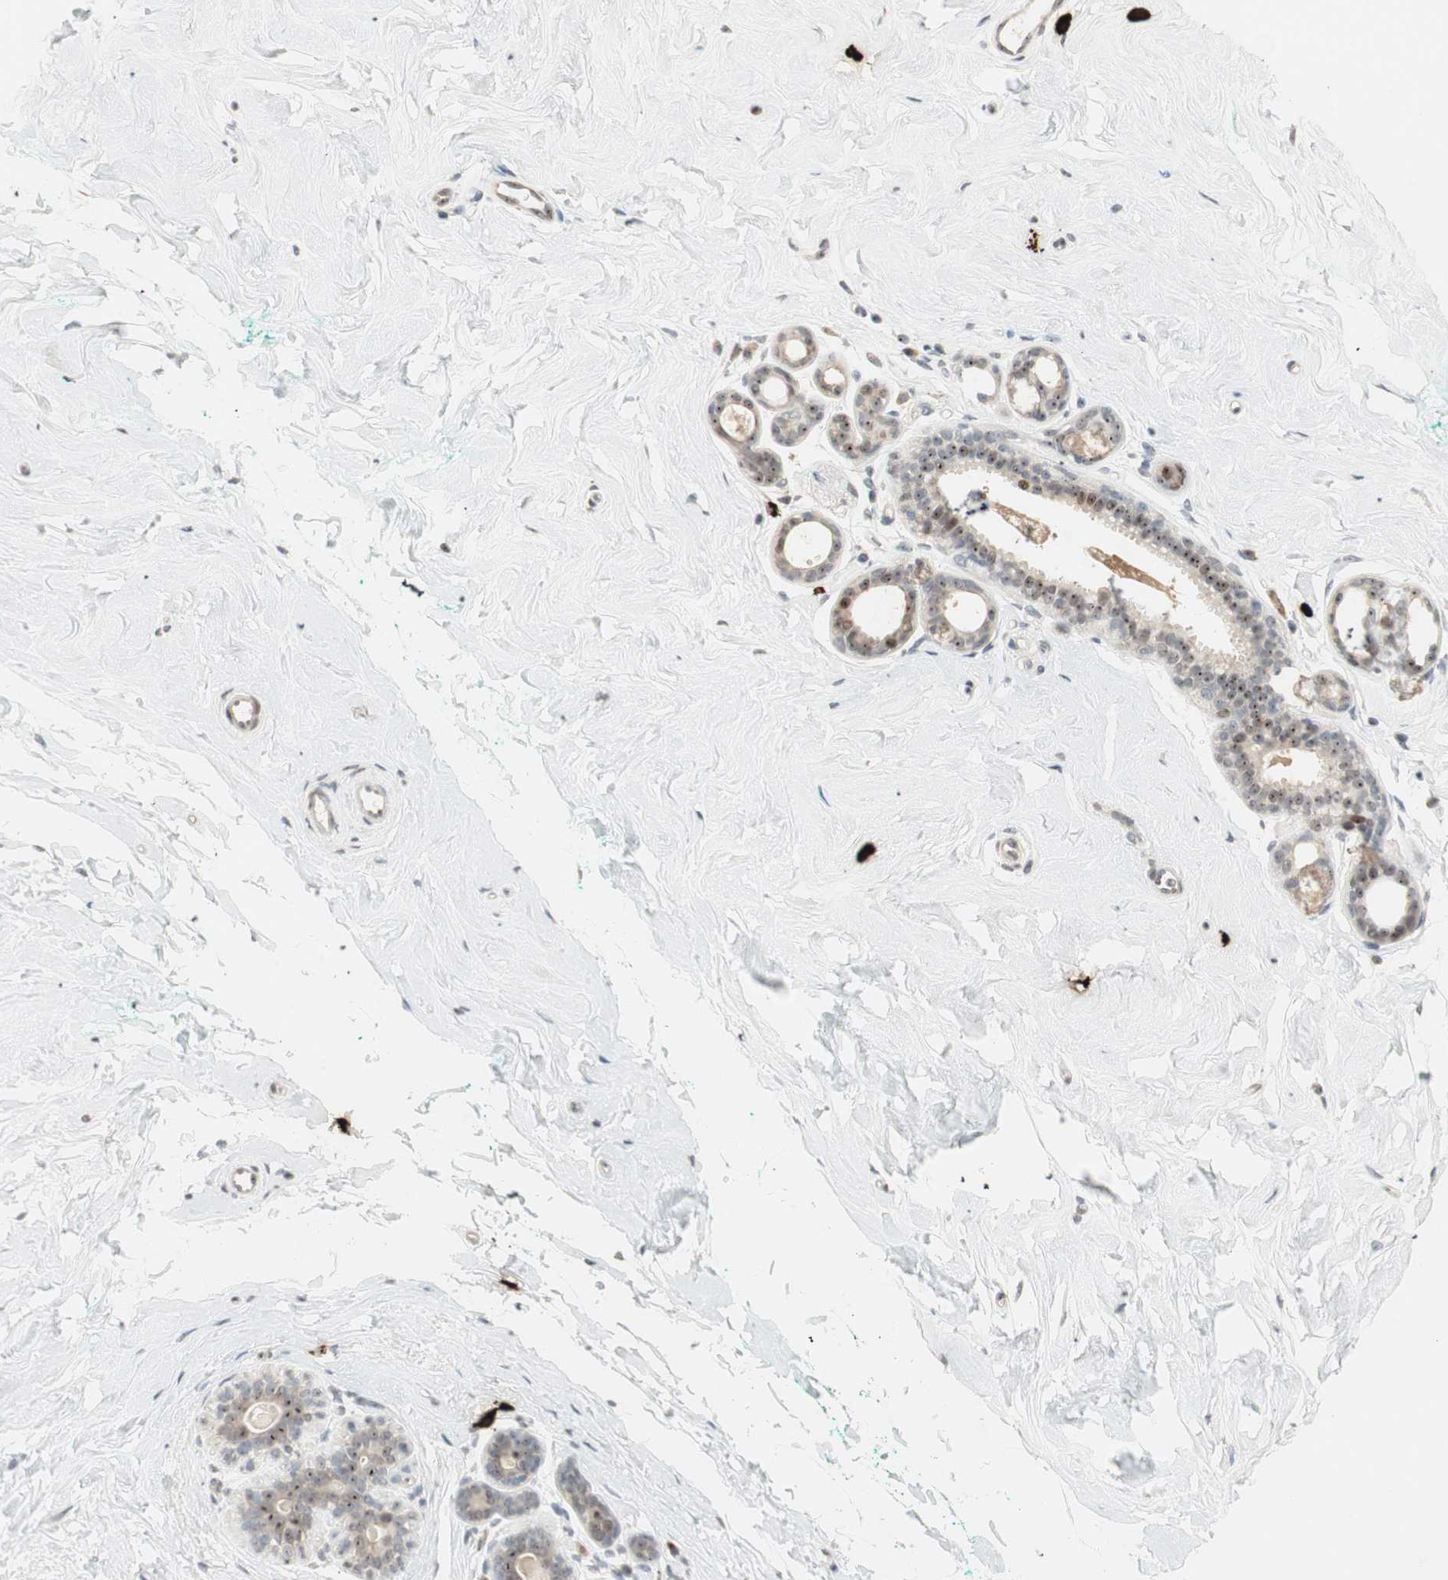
{"staining": {"intensity": "moderate", "quantity": "25%-75%", "location": "nuclear"}, "tissue": "breast", "cell_type": "Adipocytes", "image_type": "normal", "snomed": [{"axis": "morphology", "description": "Normal tissue, NOS"}, {"axis": "topography", "description": "Breast"}], "caption": "Breast stained with immunohistochemistry (IHC) exhibits moderate nuclear positivity in about 25%-75% of adipocytes.", "gene": "ETV4", "patient": {"sex": "female", "age": 52}}